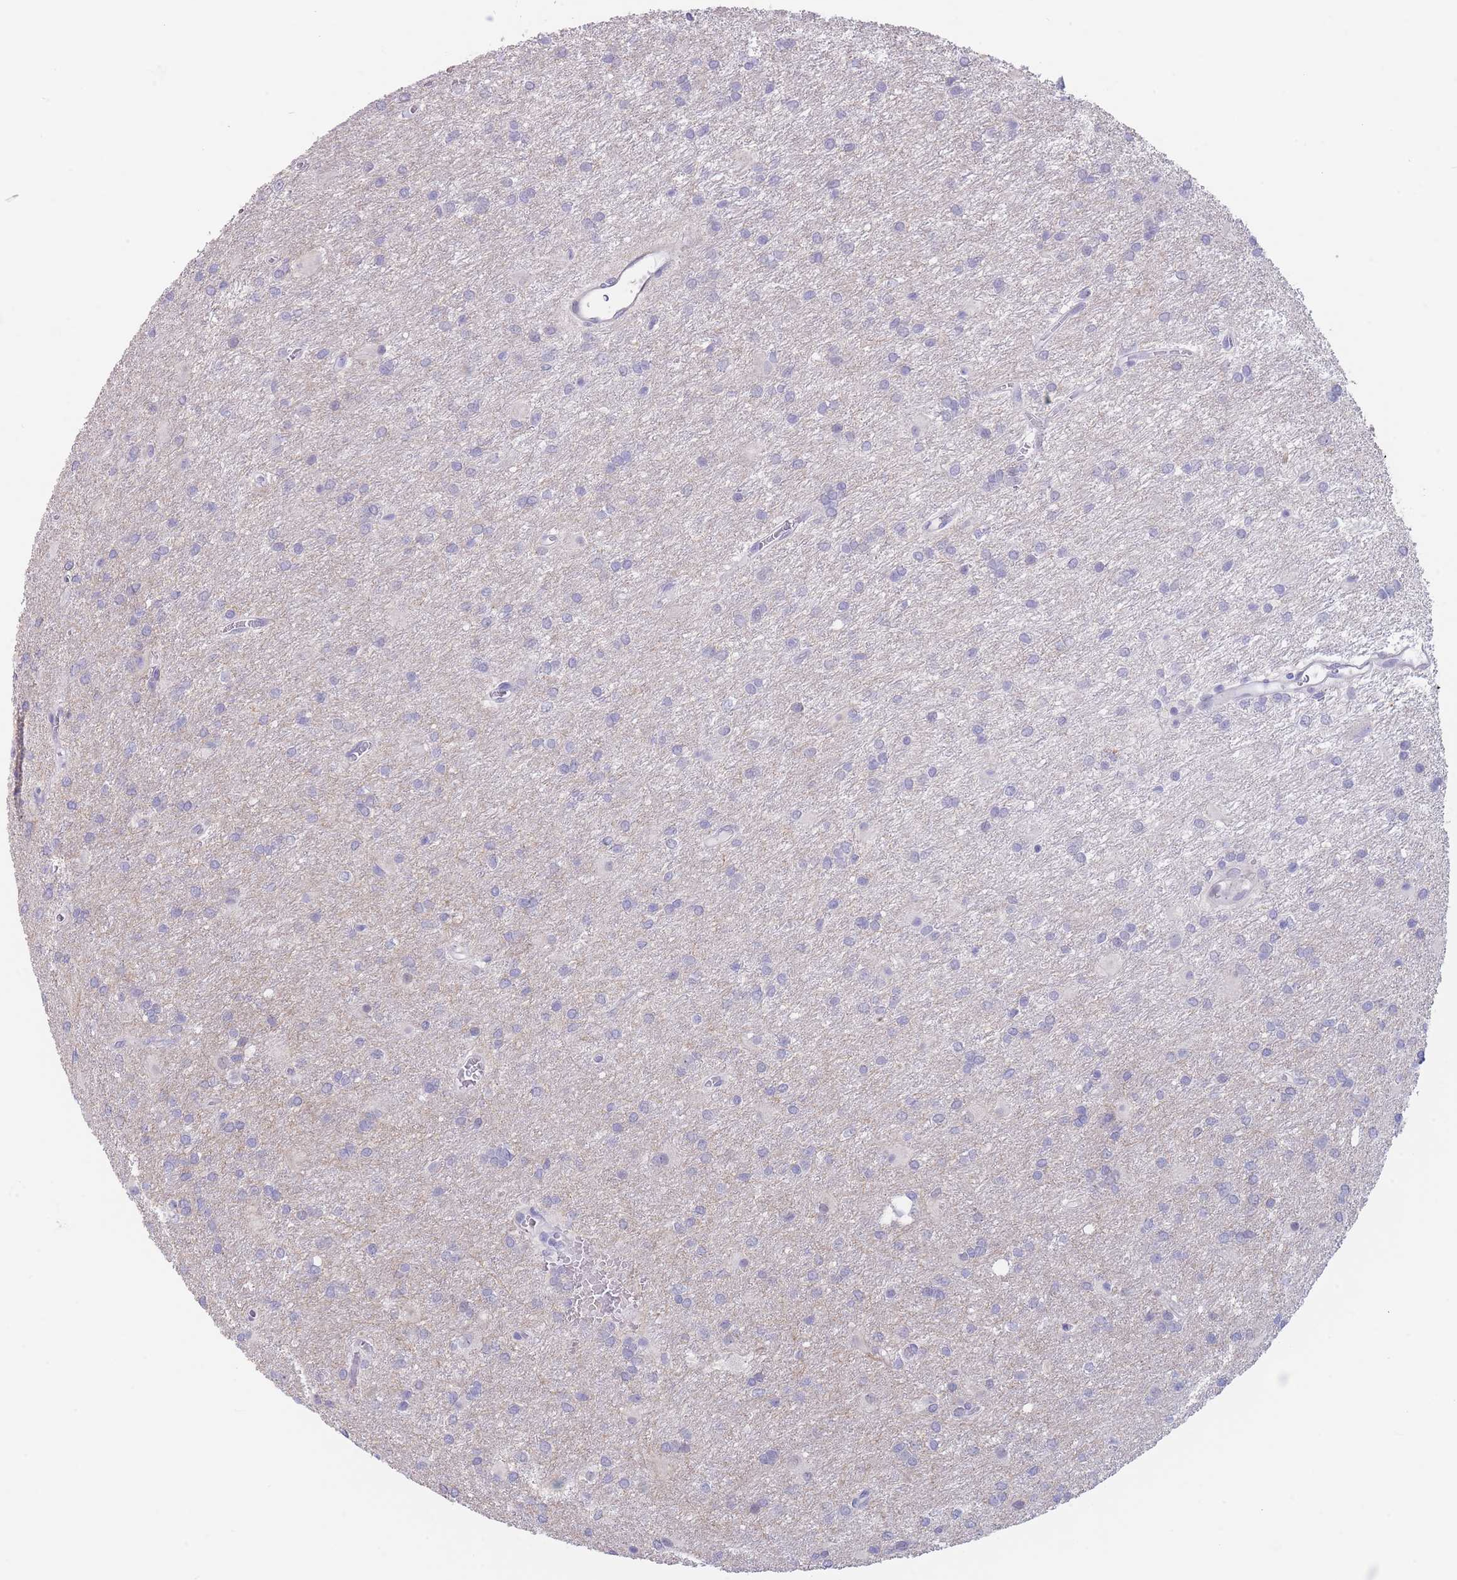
{"staining": {"intensity": "negative", "quantity": "none", "location": "none"}, "tissue": "glioma", "cell_type": "Tumor cells", "image_type": "cancer", "snomed": [{"axis": "morphology", "description": "Glioma, malignant, High grade"}, {"axis": "topography", "description": "Brain"}], "caption": "A histopathology image of malignant glioma (high-grade) stained for a protein reveals no brown staining in tumor cells.", "gene": "ASAP3", "patient": {"sex": "female", "age": 50}}